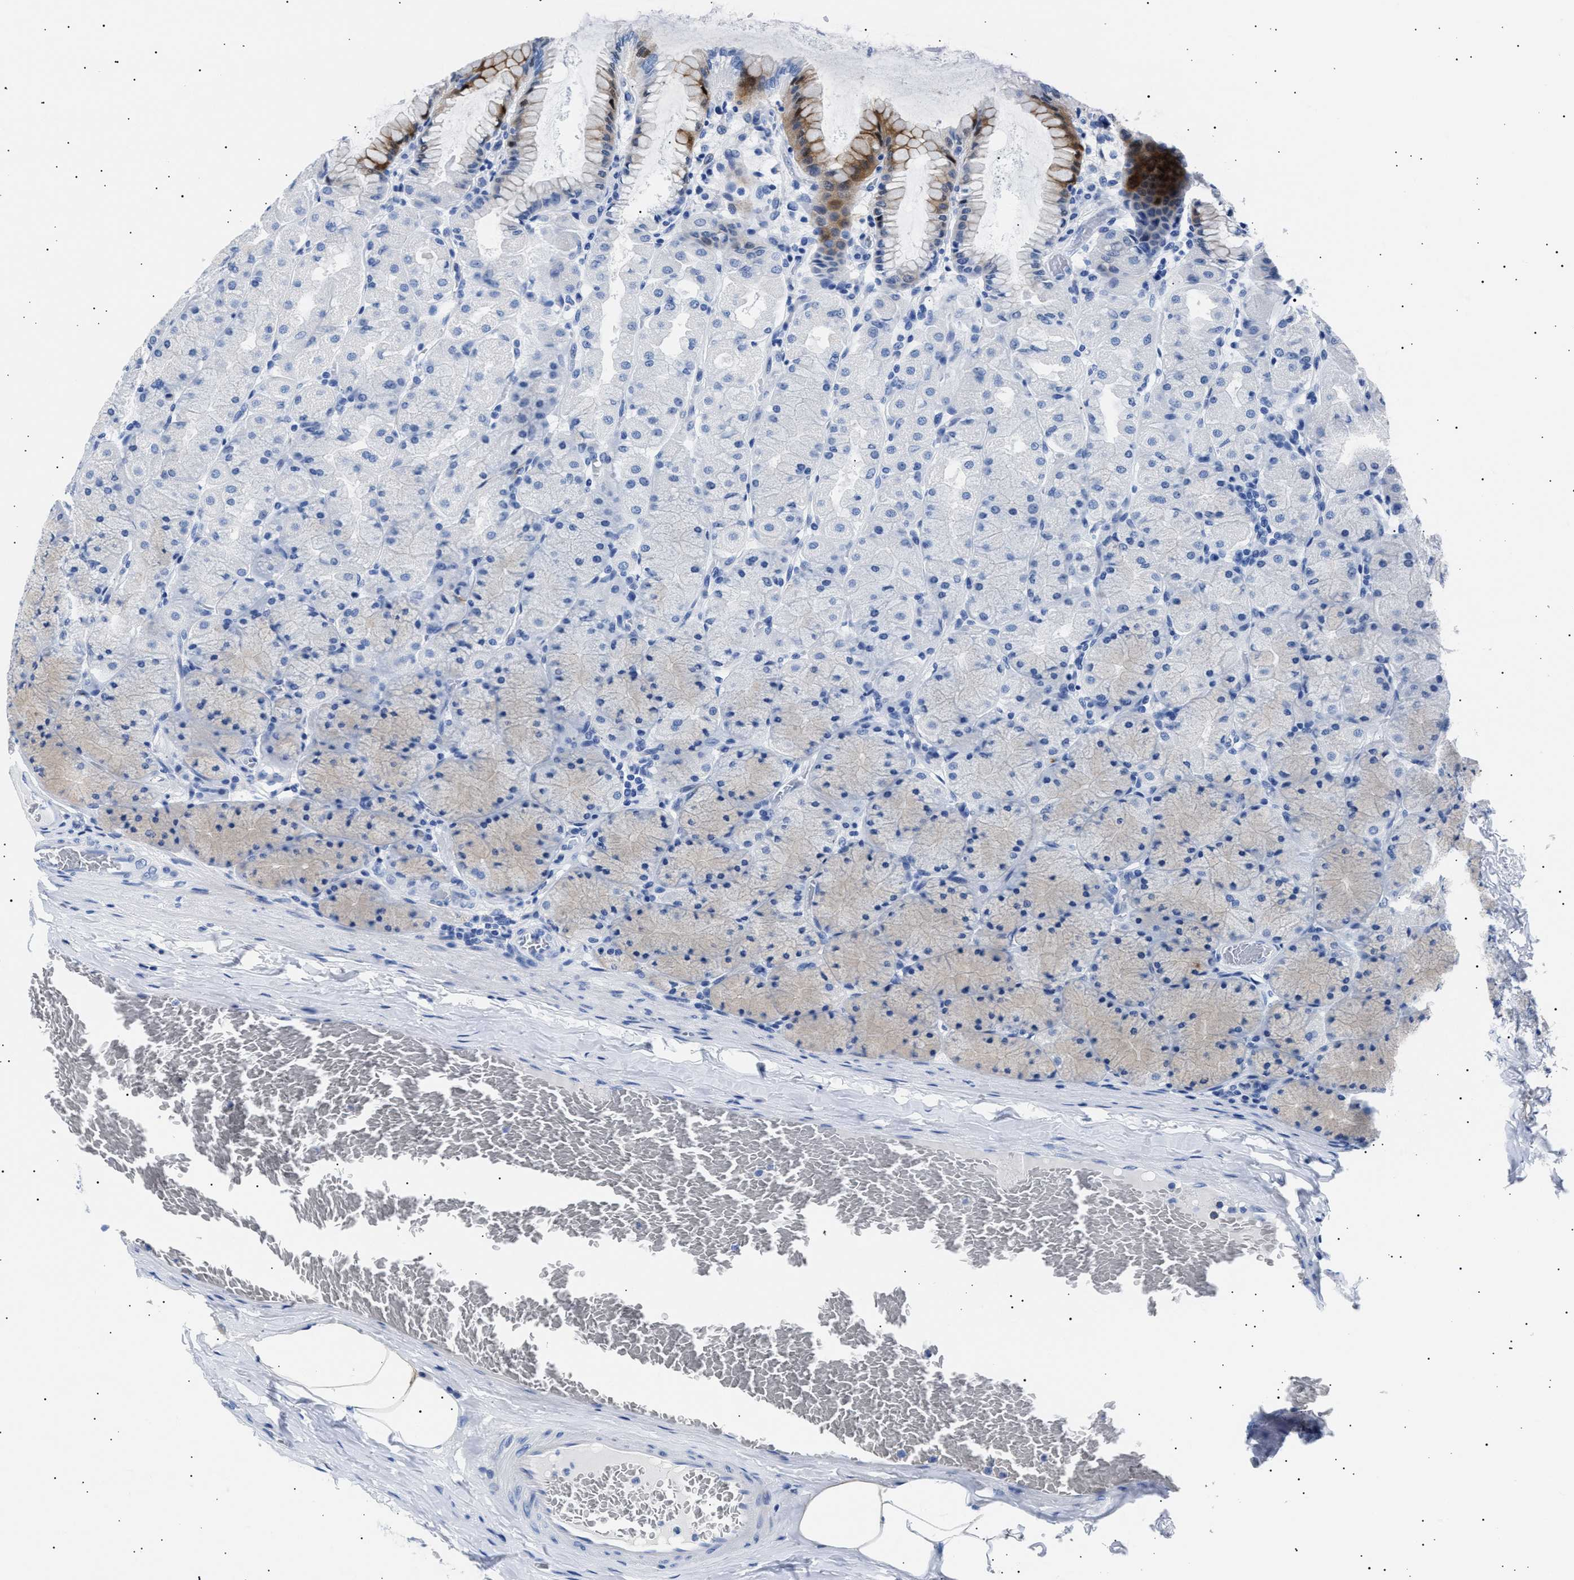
{"staining": {"intensity": "moderate", "quantity": "<25%", "location": "cytoplasmic/membranous,nuclear"}, "tissue": "stomach", "cell_type": "Glandular cells", "image_type": "normal", "snomed": [{"axis": "morphology", "description": "Normal tissue, NOS"}, {"axis": "topography", "description": "Stomach, upper"}], "caption": "Protein expression analysis of benign stomach demonstrates moderate cytoplasmic/membranous,nuclear expression in approximately <25% of glandular cells.", "gene": "HEMGN", "patient": {"sex": "female", "age": 56}}